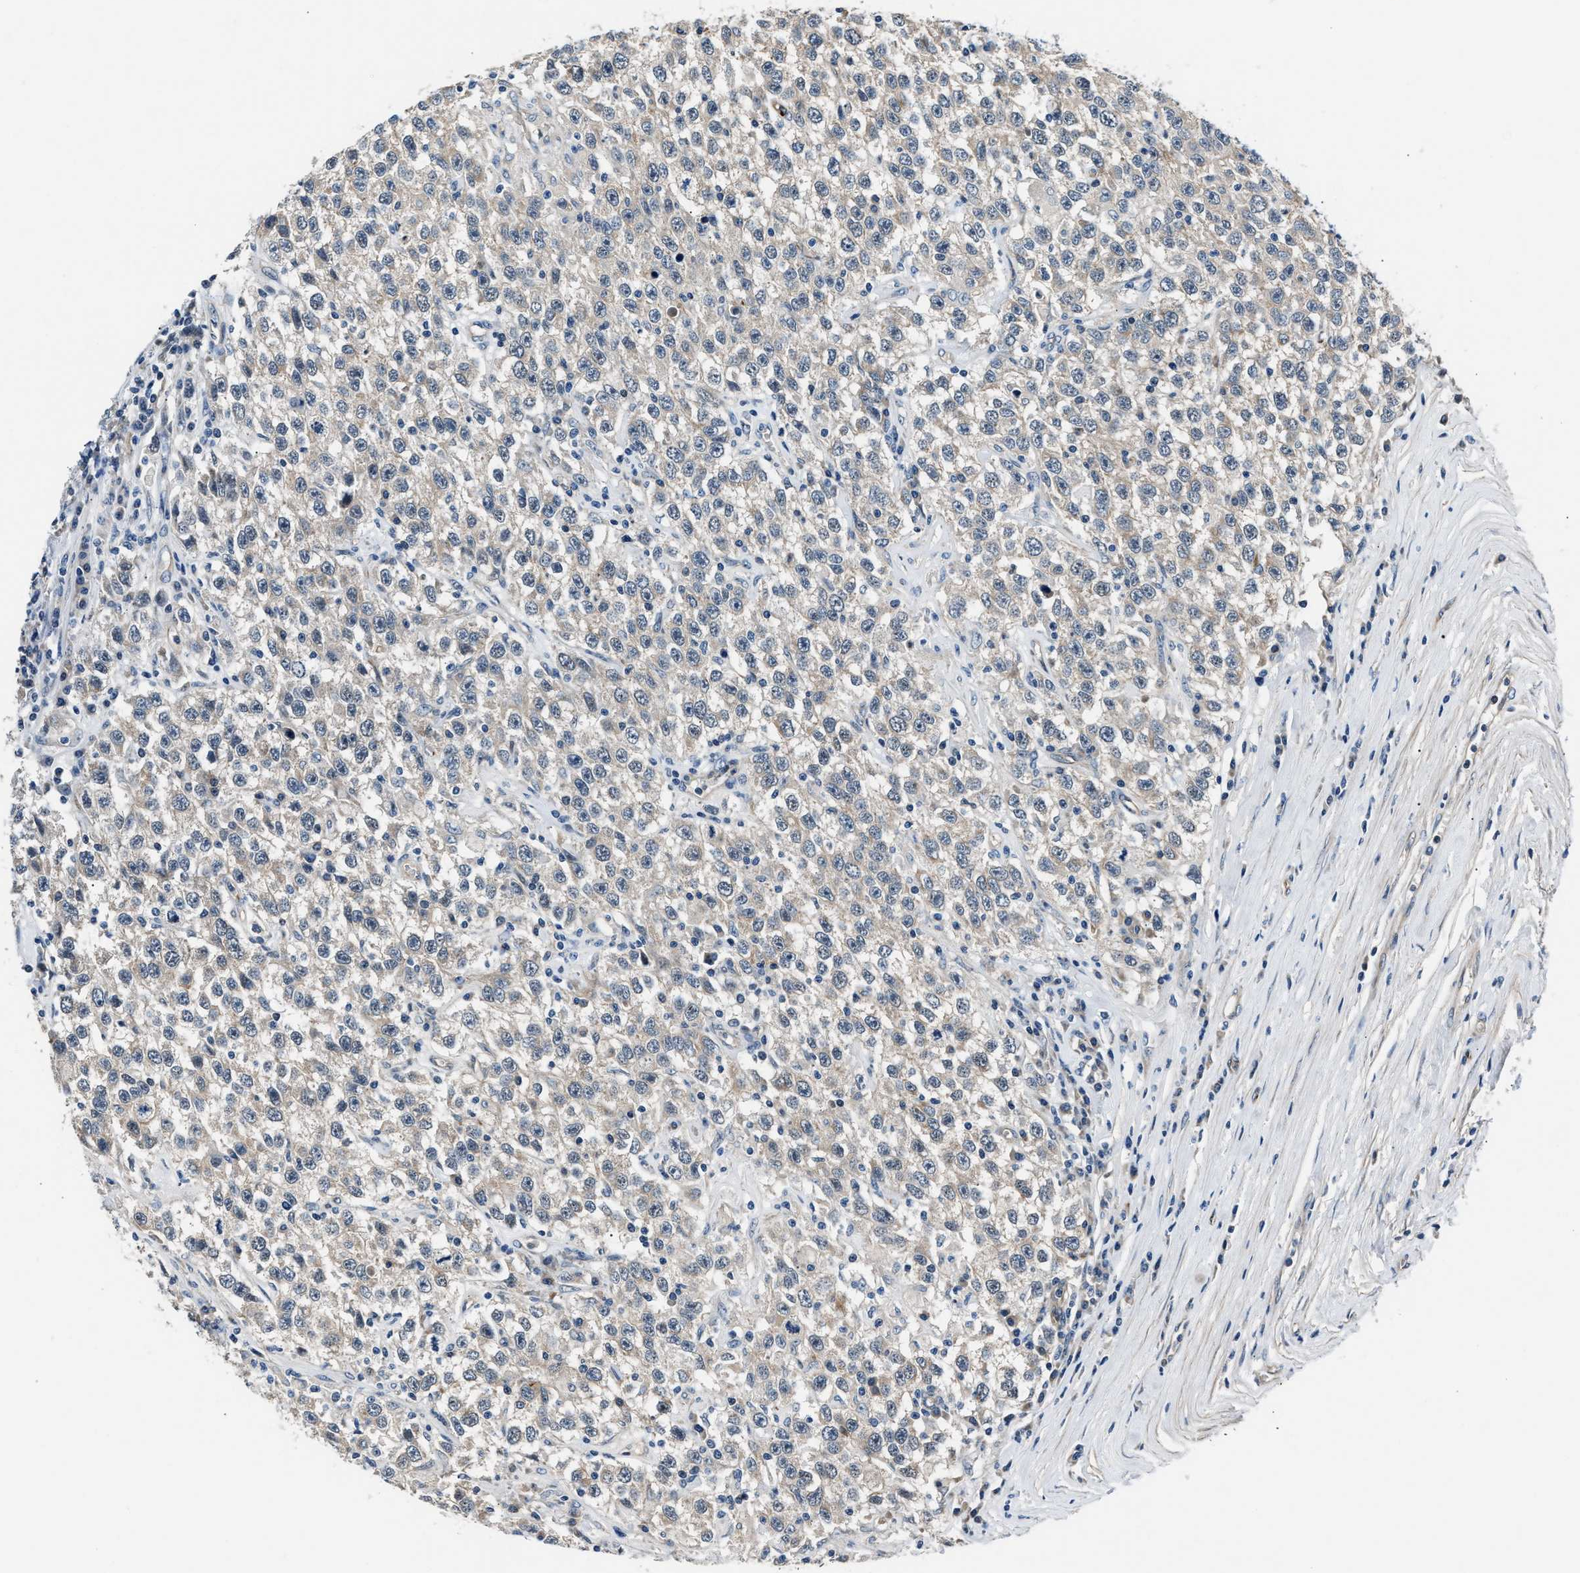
{"staining": {"intensity": "negative", "quantity": "none", "location": "none"}, "tissue": "testis cancer", "cell_type": "Tumor cells", "image_type": "cancer", "snomed": [{"axis": "morphology", "description": "Seminoma, NOS"}, {"axis": "topography", "description": "Testis"}], "caption": "Immunohistochemistry histopathology image of neoplastic tissue: seminoma (testis) stained with DAB (3,3'-diaminobenzidine) demonstrates no significant protein staining in tumor cells. The staining is performed using DAB (3,3'-diaminobenzidine) brown chromogen with nuclei counter-stained in using hematoxylin.", "gene": "MPDZ", "patient": {"sex": "male", "age": 41}}